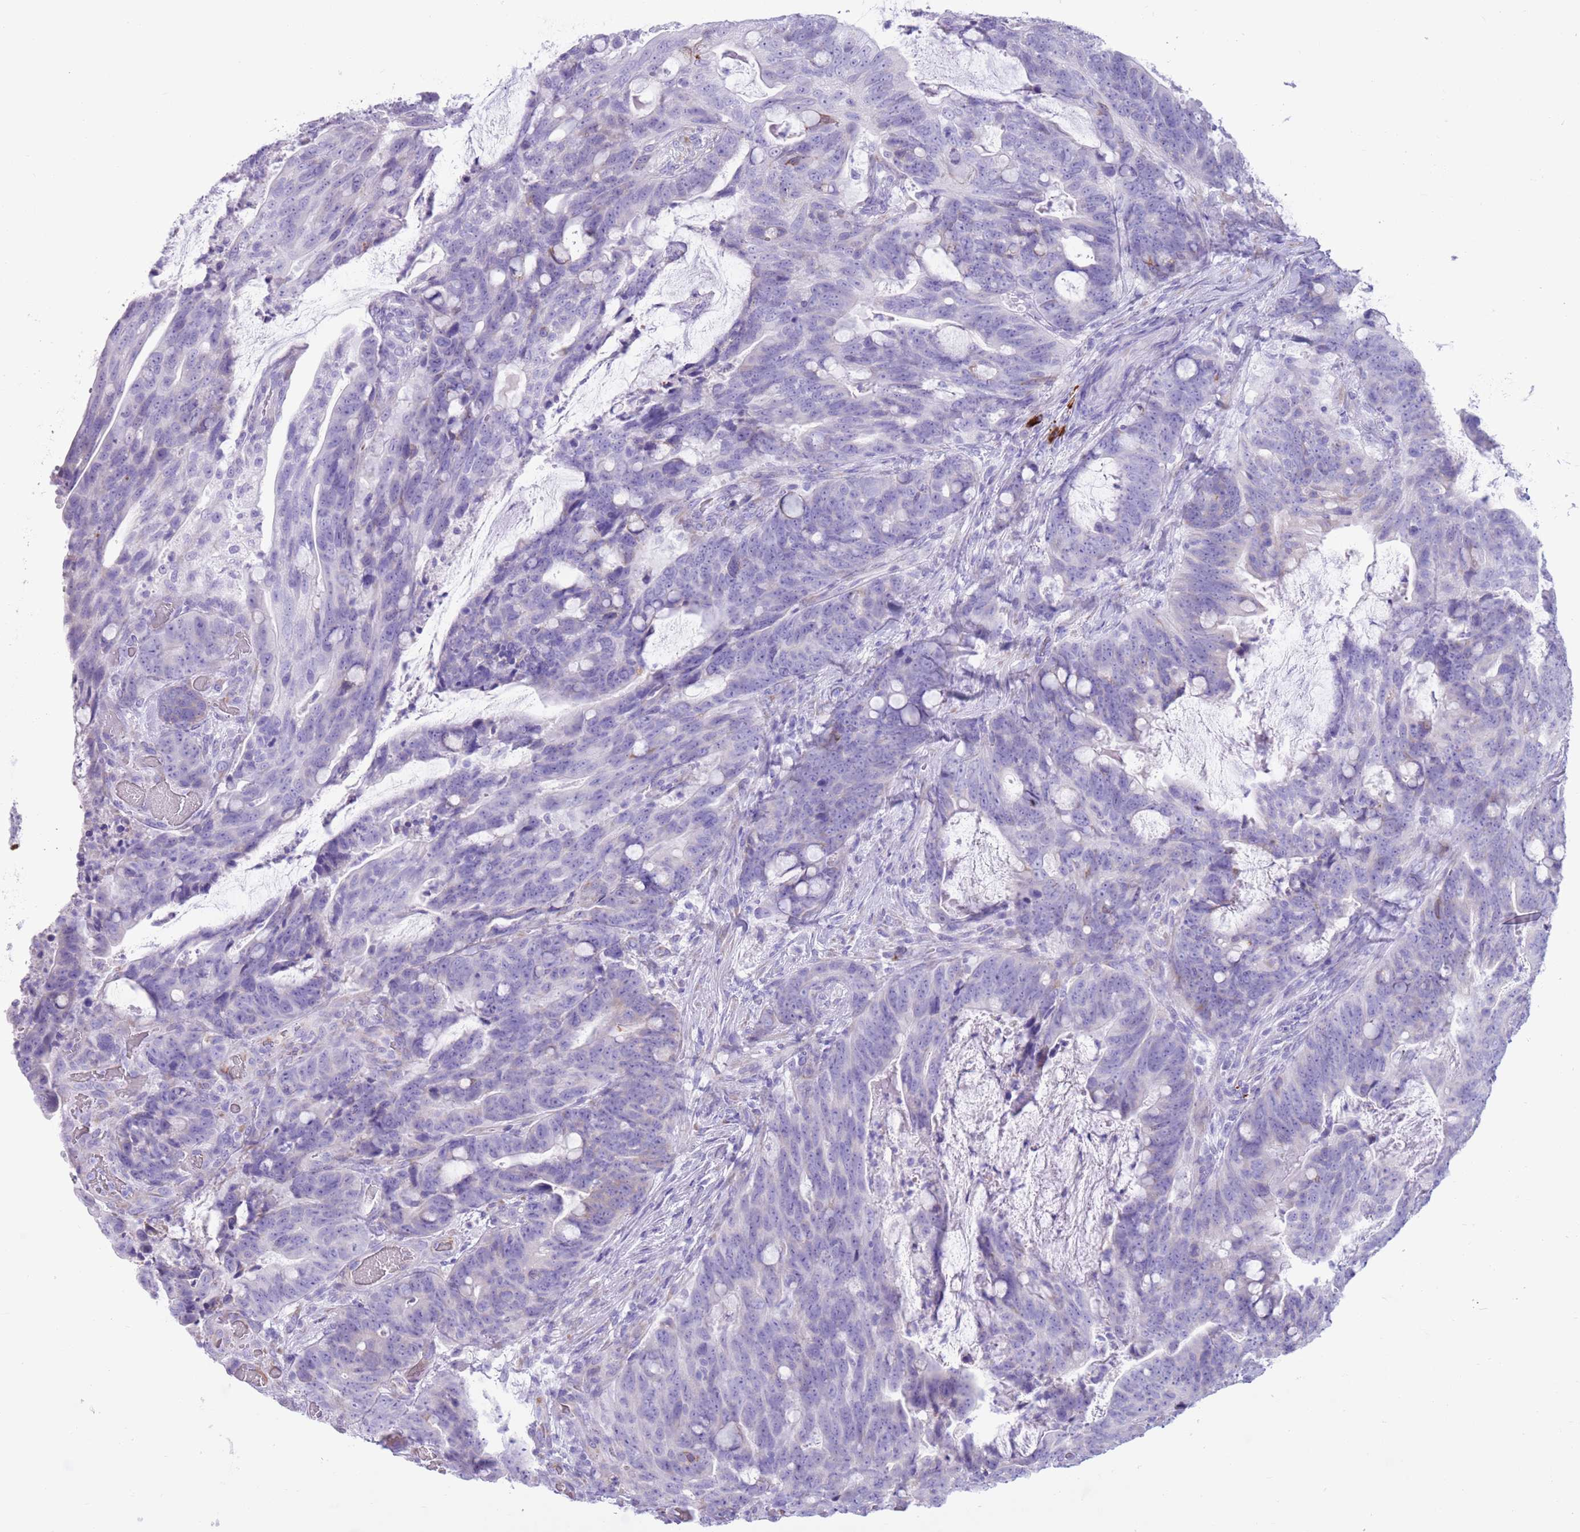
{"staining": {"intensity": "negative", "quantity": "none", "location": "none"}, "tissue": "colorectal cancer", "cell_type": "Tumor cells", "image_type": "cancer", "snomed": [{"axis": "morphology", "description": "Adenocarcinoma, NOS"}, {"axis": "topography", "description": "Colon"}], "caption": "Tumor cells are negative for protein expression in human colorectal cancer (adenocarcinoma).", "gene": "LY6G5B", "patient": {"sex": "female", "age": 82}}